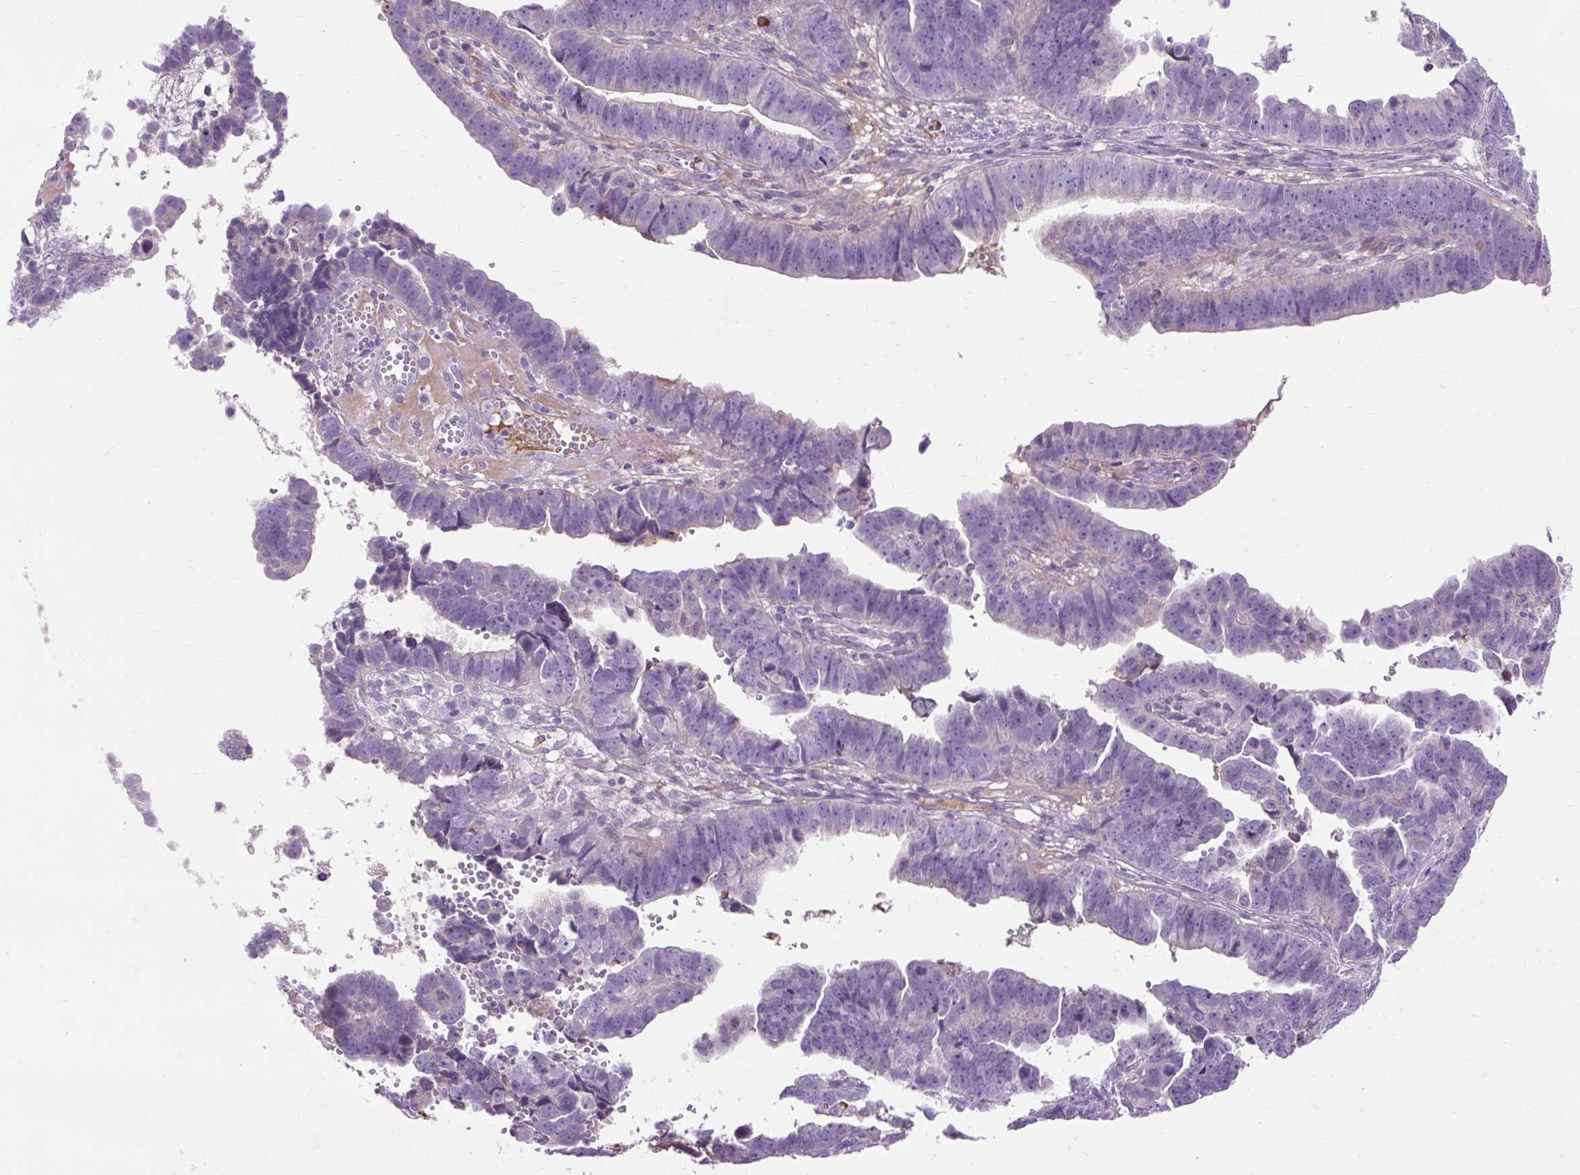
{"staining": {"intensity": "negative", "quantity": "none", "location": "none"}, "tissue": "endometrial cancer", "cell_type": "Tumor cells", "image_type": "cancer", "snomed": [{"axis": "morphology", "description": "Adenocarcinoma, NOS"}, {"axis": "topography", "description": "Endometrium"}], "caption": "The image shows no significant staining in tumor cells of endometrial cancer. (Brightfield microscopy of DAB (3,3'-diaminobenzidine) immunohistochemistry at high magnification).", "gene": "ARRDC2", "patient": {"sex": "female", "age": 75}}